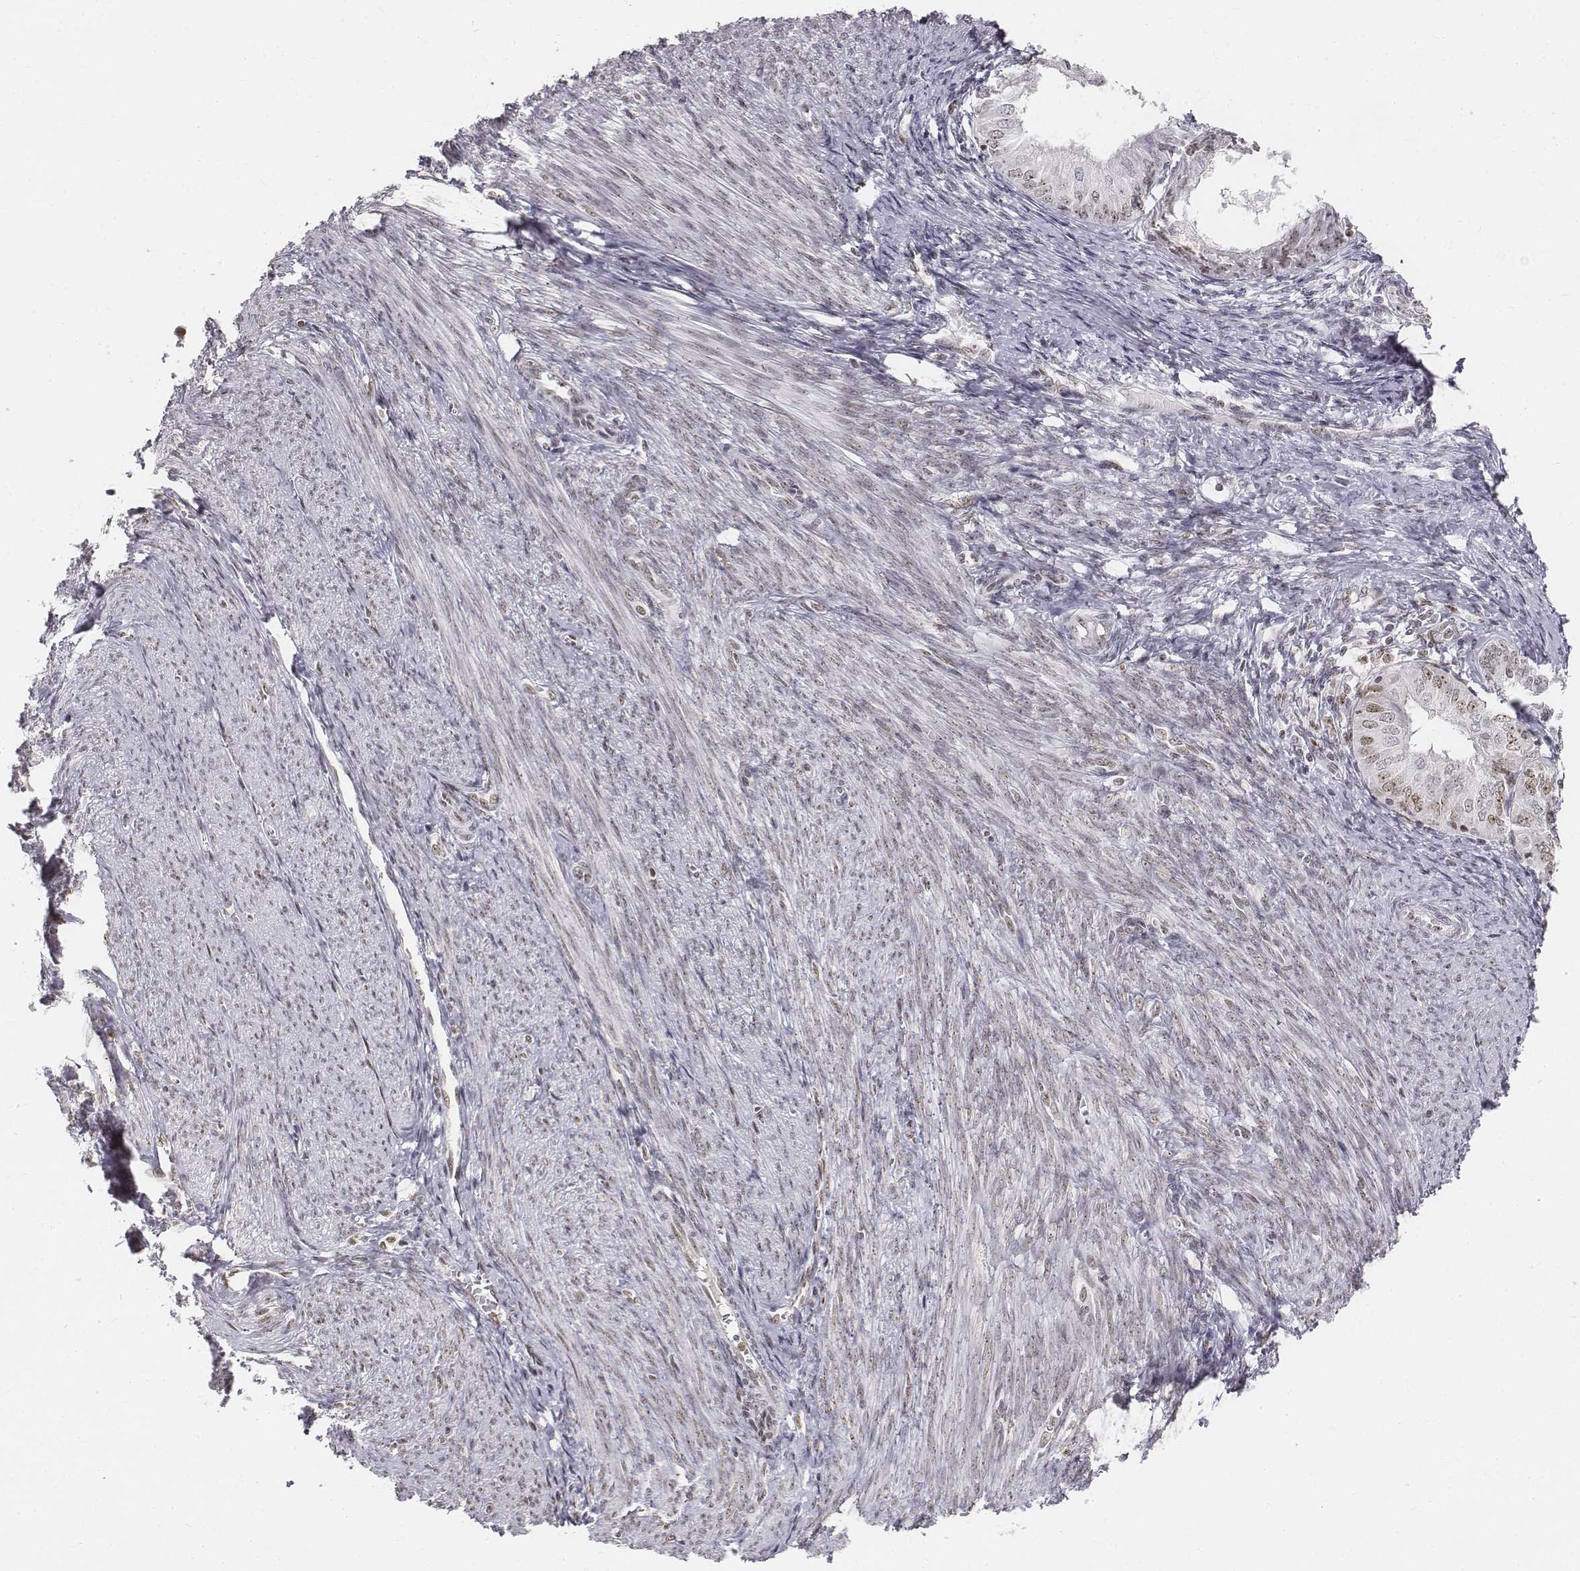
{"staining": {"intensity": "weak", "quantity": ">75%", "location": "nuclear"}, "tissue": "endometrial cancer", "cell_type": "Tumor cells", "image_type": "cancer", "snomed": [{"axis": "morphology", "description": "Adenocarcinoma, NOS"}, {"axis": "topography", "description": "Endometrium"}], "caption": "Human endometrial cancer stained with a protein marker reveals weak staining in tumor cells.", "gene": "PHF6", "patient": {"sex": "female", "age": 58}}